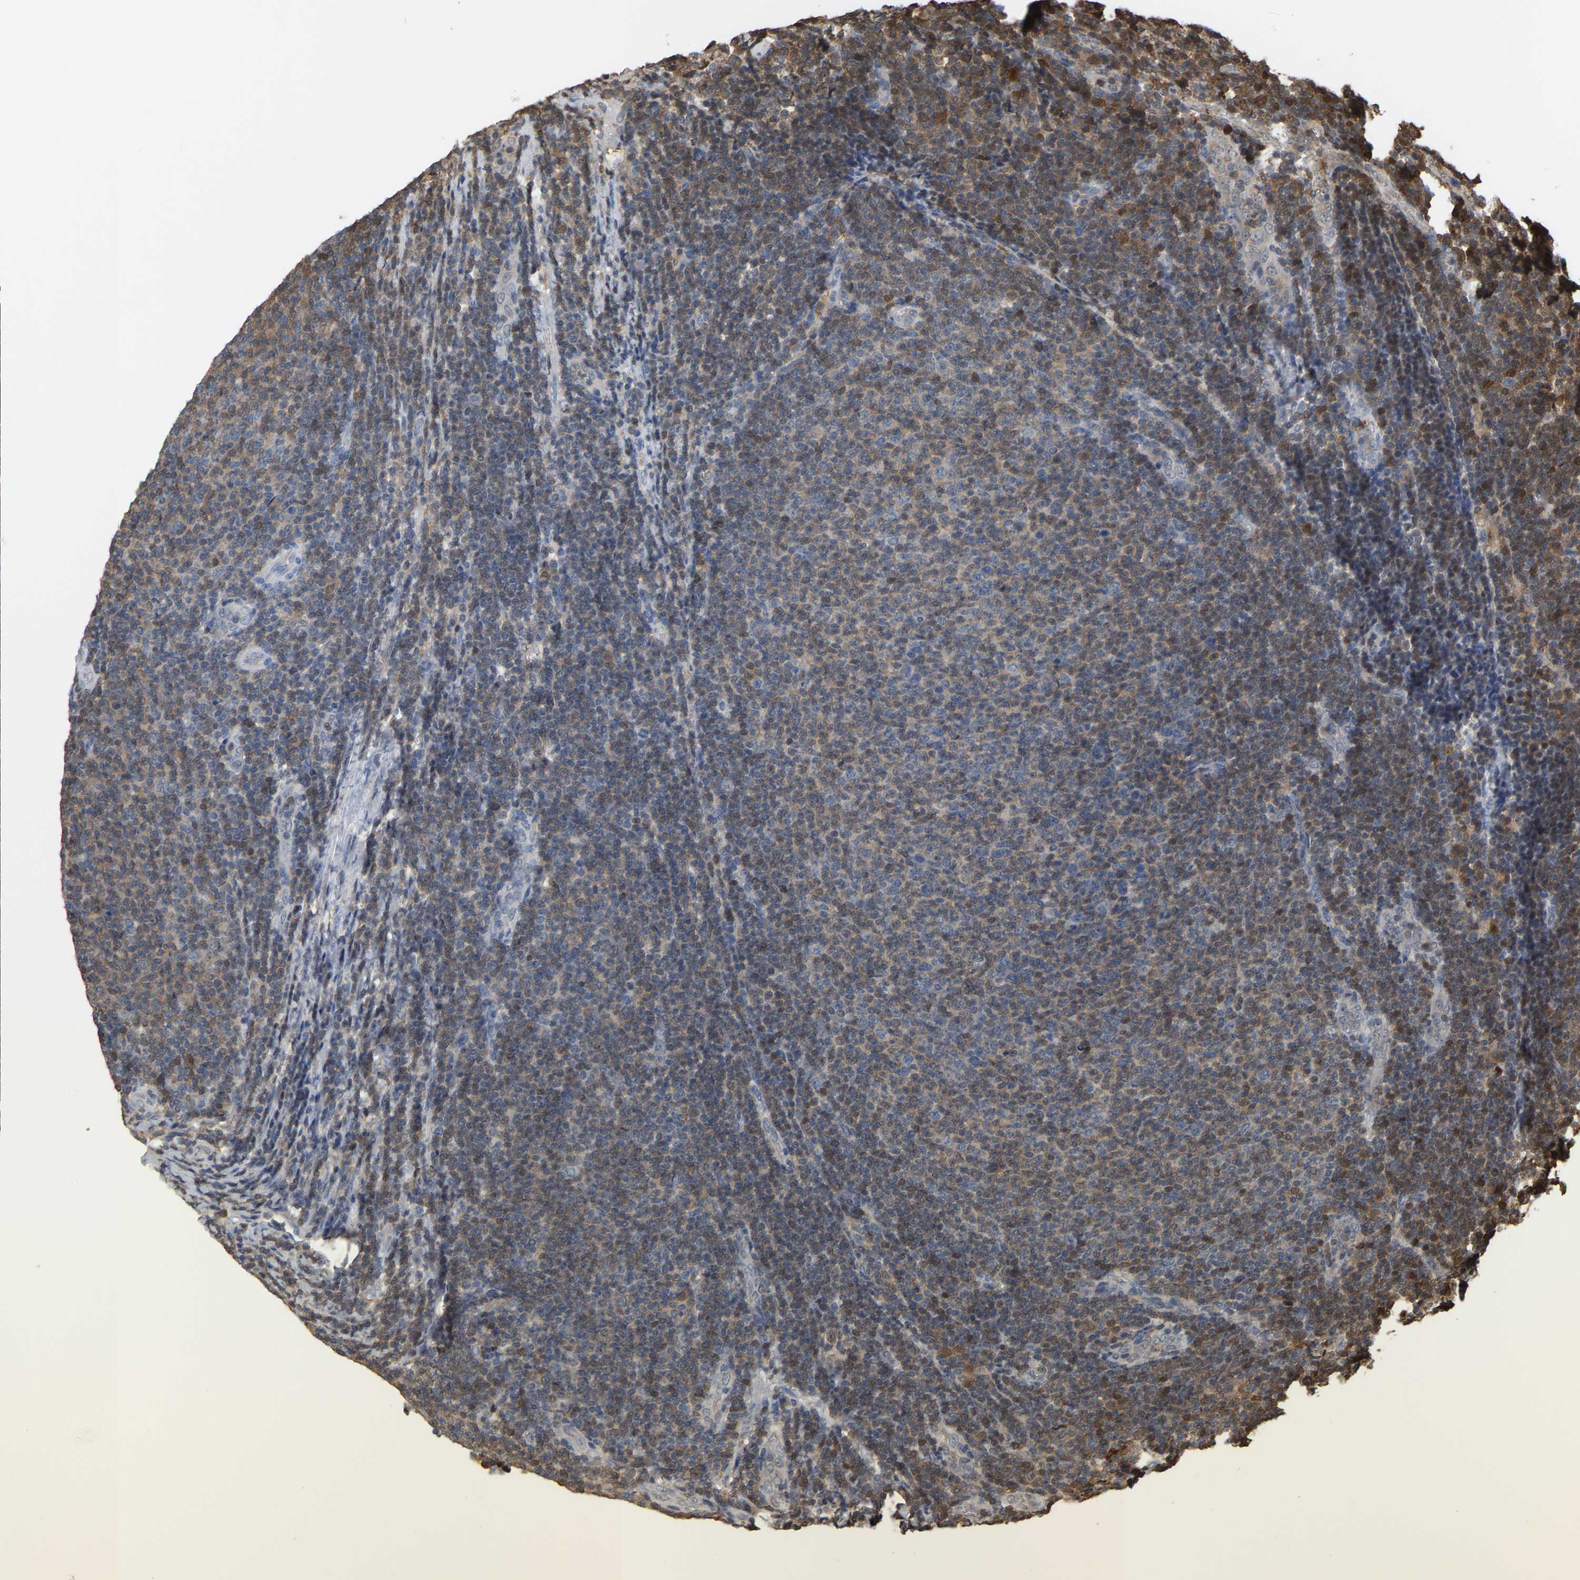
{"staining": {"intensity": "moderate", "quantity": "<25%", "location": "cytoplasmic/membranous"}, "tissue": "lymphoma", "cell_type": "Tumor cells", "image_type": "cancer", "snomed": [{"axis": "morphology", "description": "Malignant lymphoma, non-Hodgkin's type, Low grade"}, {"axis": "topography", "description": "Lymph node"}], "caption": "This is an image of IHC staining of malignant lymphoma, non-Hodgkin's type (low-grade), which shows moderate positivity in the cytoplasmic/membranous of tumor cells.", "gene": "MTPN", "patient": {"sex": "male", "age": 66}}